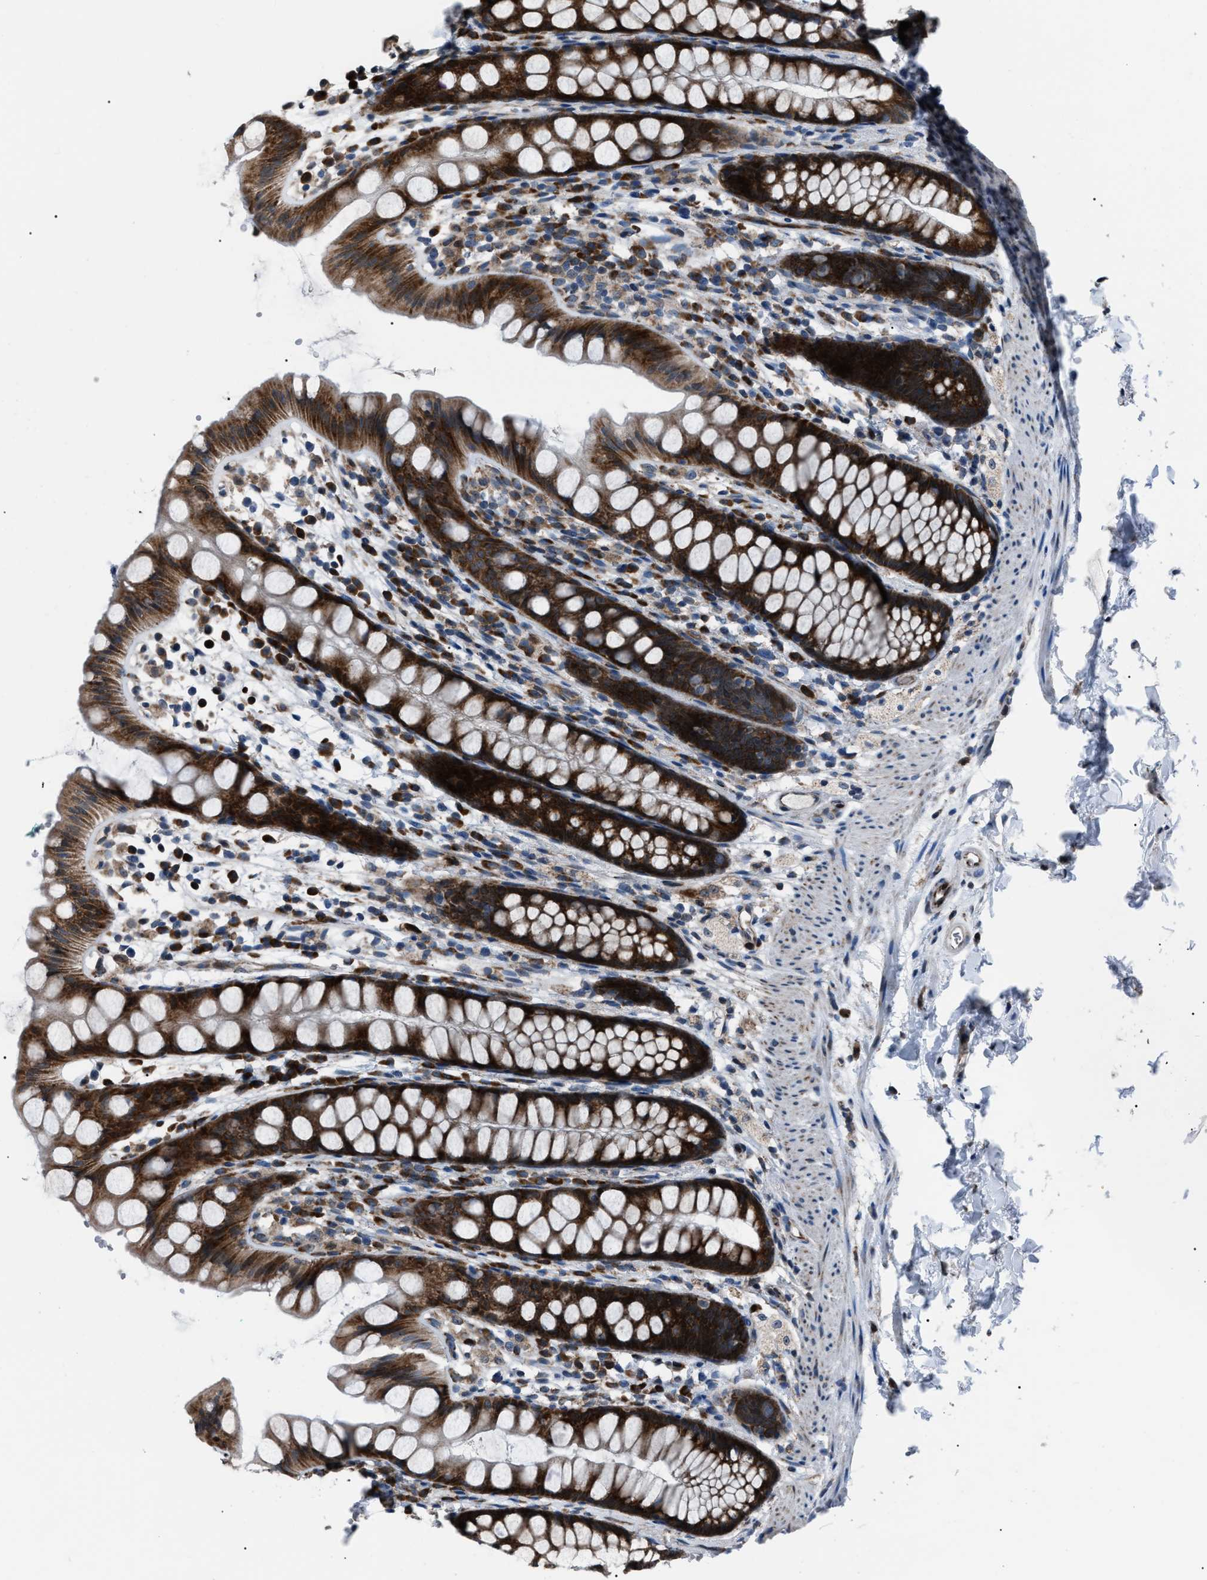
{"staining": {"intensity": "strong", "quantity": ">75%", "location": "cytoplasmic/membranous"}, "tissue": "rectum", "cell_type": "Glandular cells", "image_type": "normal", "snomed": [{"axis": "morphology", "description": "Normal tissue, NOS"}, {"axis": "topography", "description": "Rectum"}], "caption": "The photomicrograph displays a brown stain indicating the presence of a protein in the cytoplasmic/membranous of glandular cells in rectum.", "gene": "AGO2", "patient": {"sex": "female", "age": 65}}